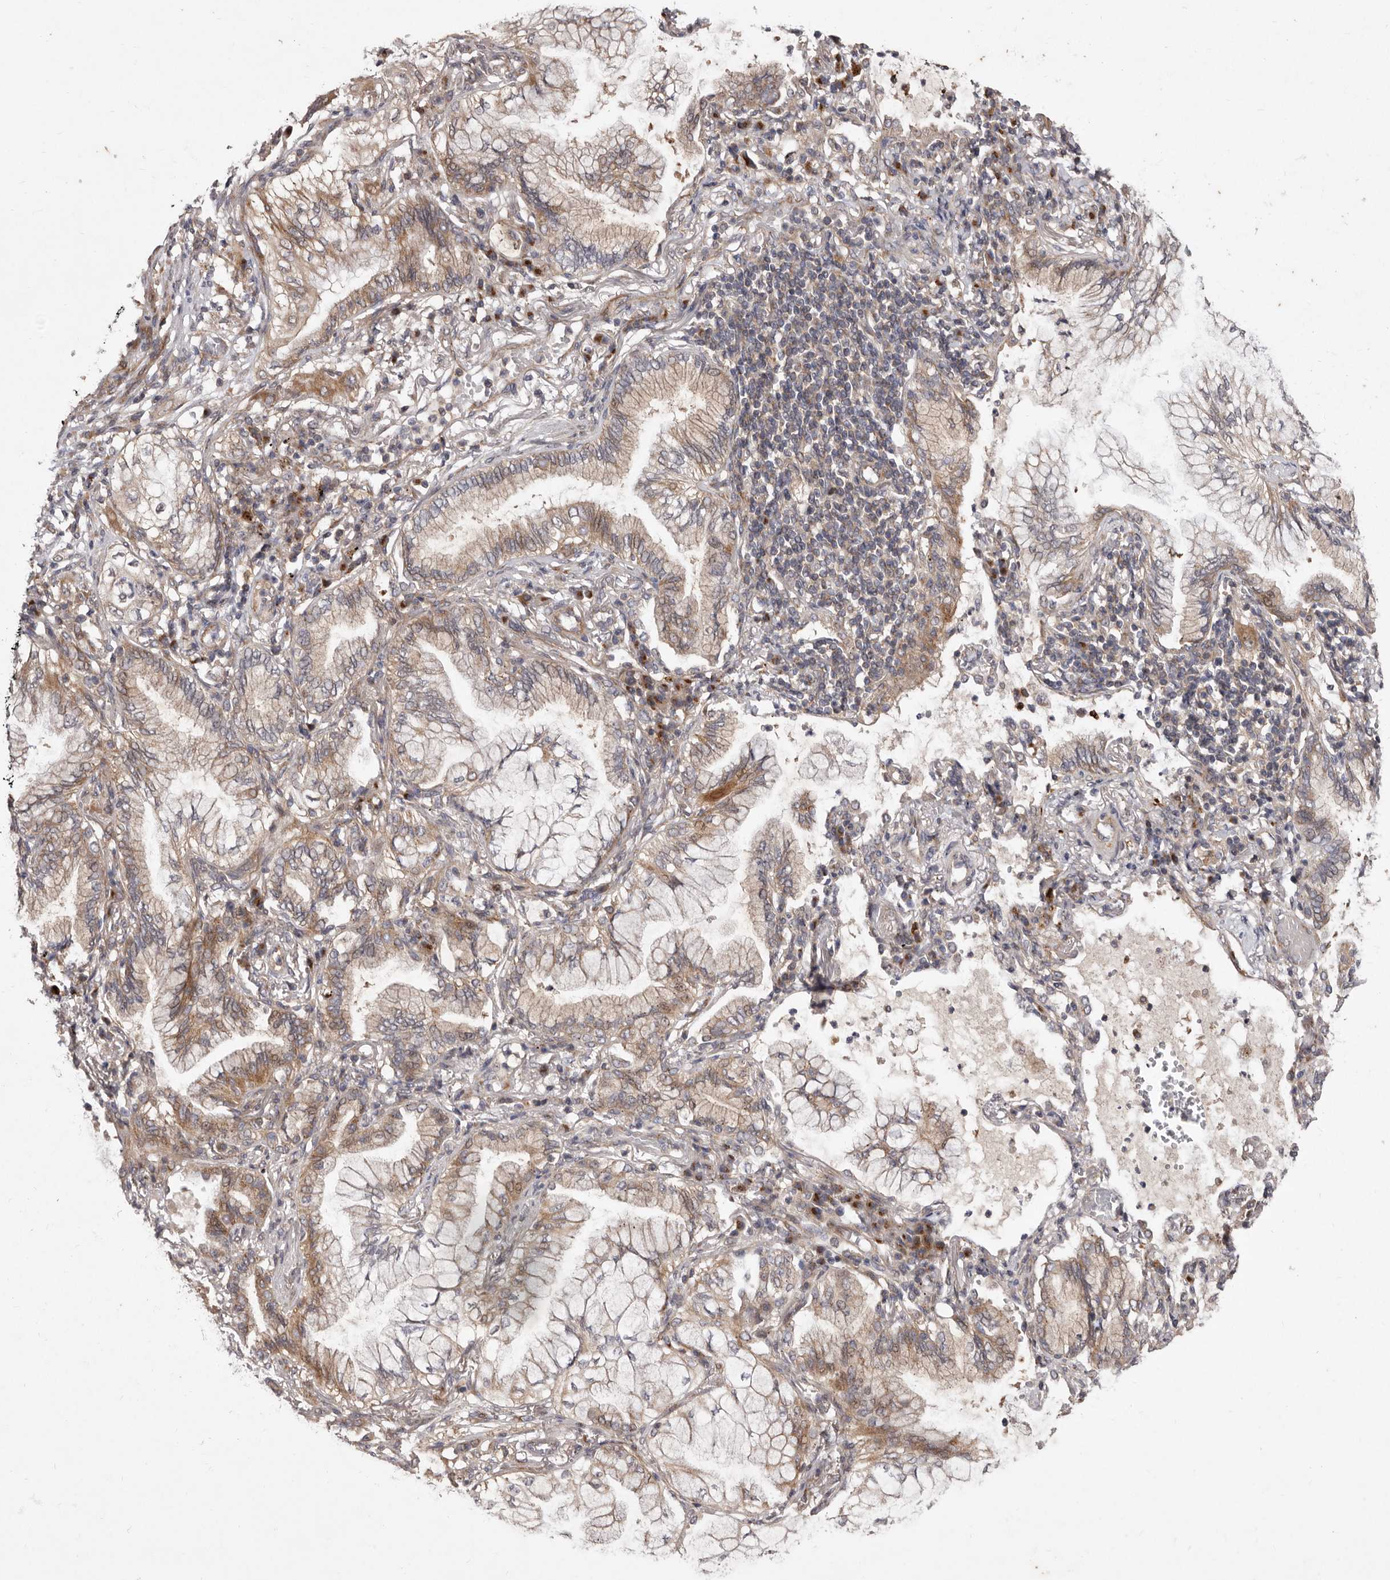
{"staining": {"intensity": "moderate", "quantity": "25%-75%", "location": "cytoplasmic/membranous"}, "tissue": "lung cancer", "cell_type": "Tumor cells", "image_type": "cancer", "snomed": [{"axis": "morphology", "description": "Adenocarcinoma, NOS"}, {"axis": "topography", "description": "Lung"}], "caption": "Immunohistochemistry (DAB (3,3'-diaminobenzidine)) staining of lung adenocarcinoma reveals moderate cytoplasmic/membranous protein staining in approximately 25%-75% of tumor cells.", "gene": "FLAD1", "patient": {"sex": "female", "age": 70}}